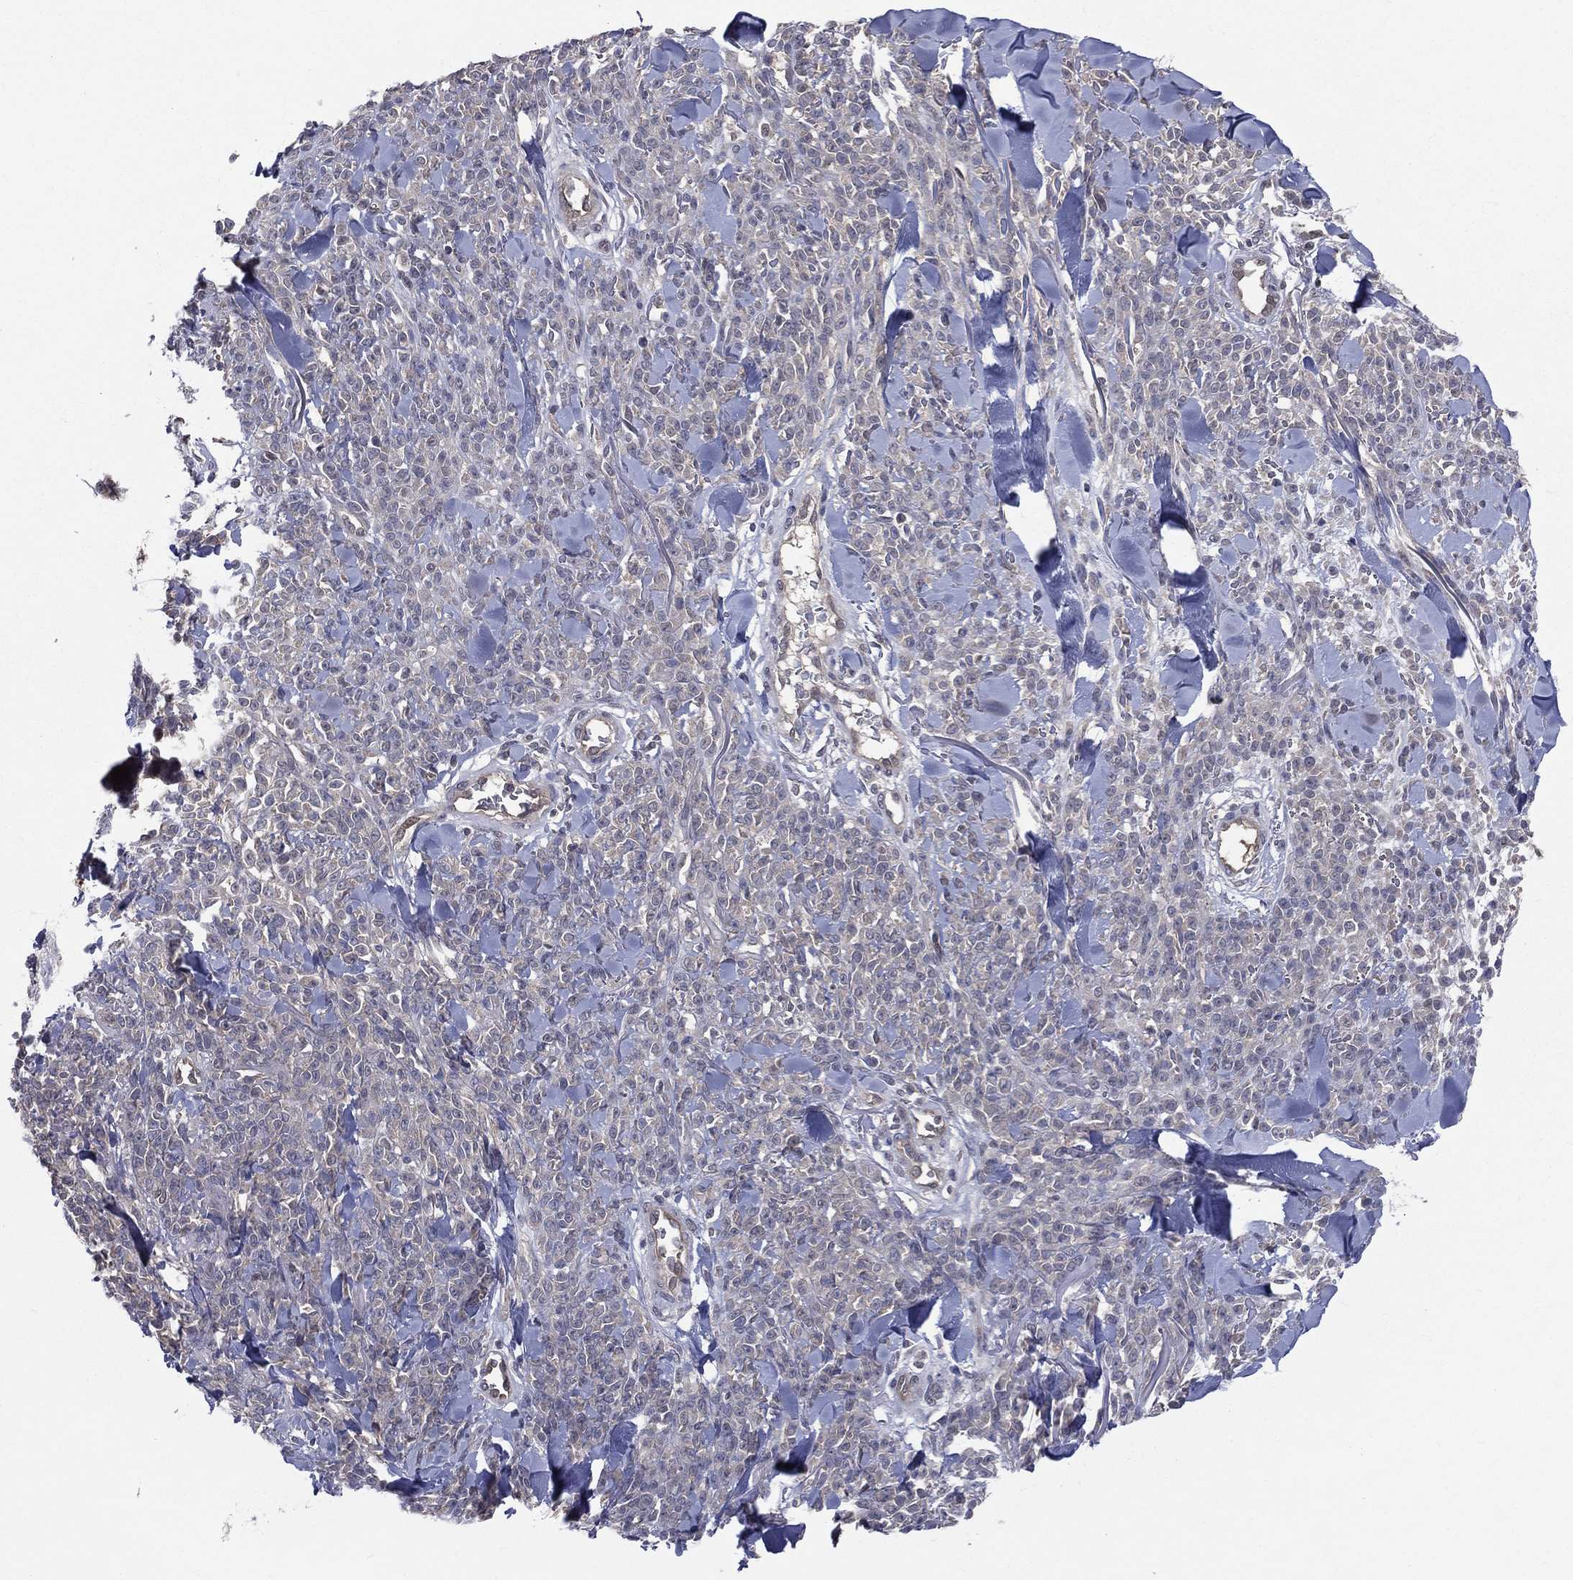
{"staining": {"intensity": "negative", "quantity": "none", "location": "none"}, "tissue": "melanoma", "cell_type": "Tumor cells", "image_type": "cancer", "snomed": [{"axis": "morphology", "description": "Malignant melanoma, NOS"}, {"axis": "topography", "description": "Skin"}, {"axis": "topography", "description": "Skin of trunk"}], "caption": "DAB (3,3'-diaminobenzidine) immunohistochemical staining of malignant melanoma demonstrates no significant expression in tumor cells.", "gene": "DLG4", "patient": {"sex": "male", "age": 74}}